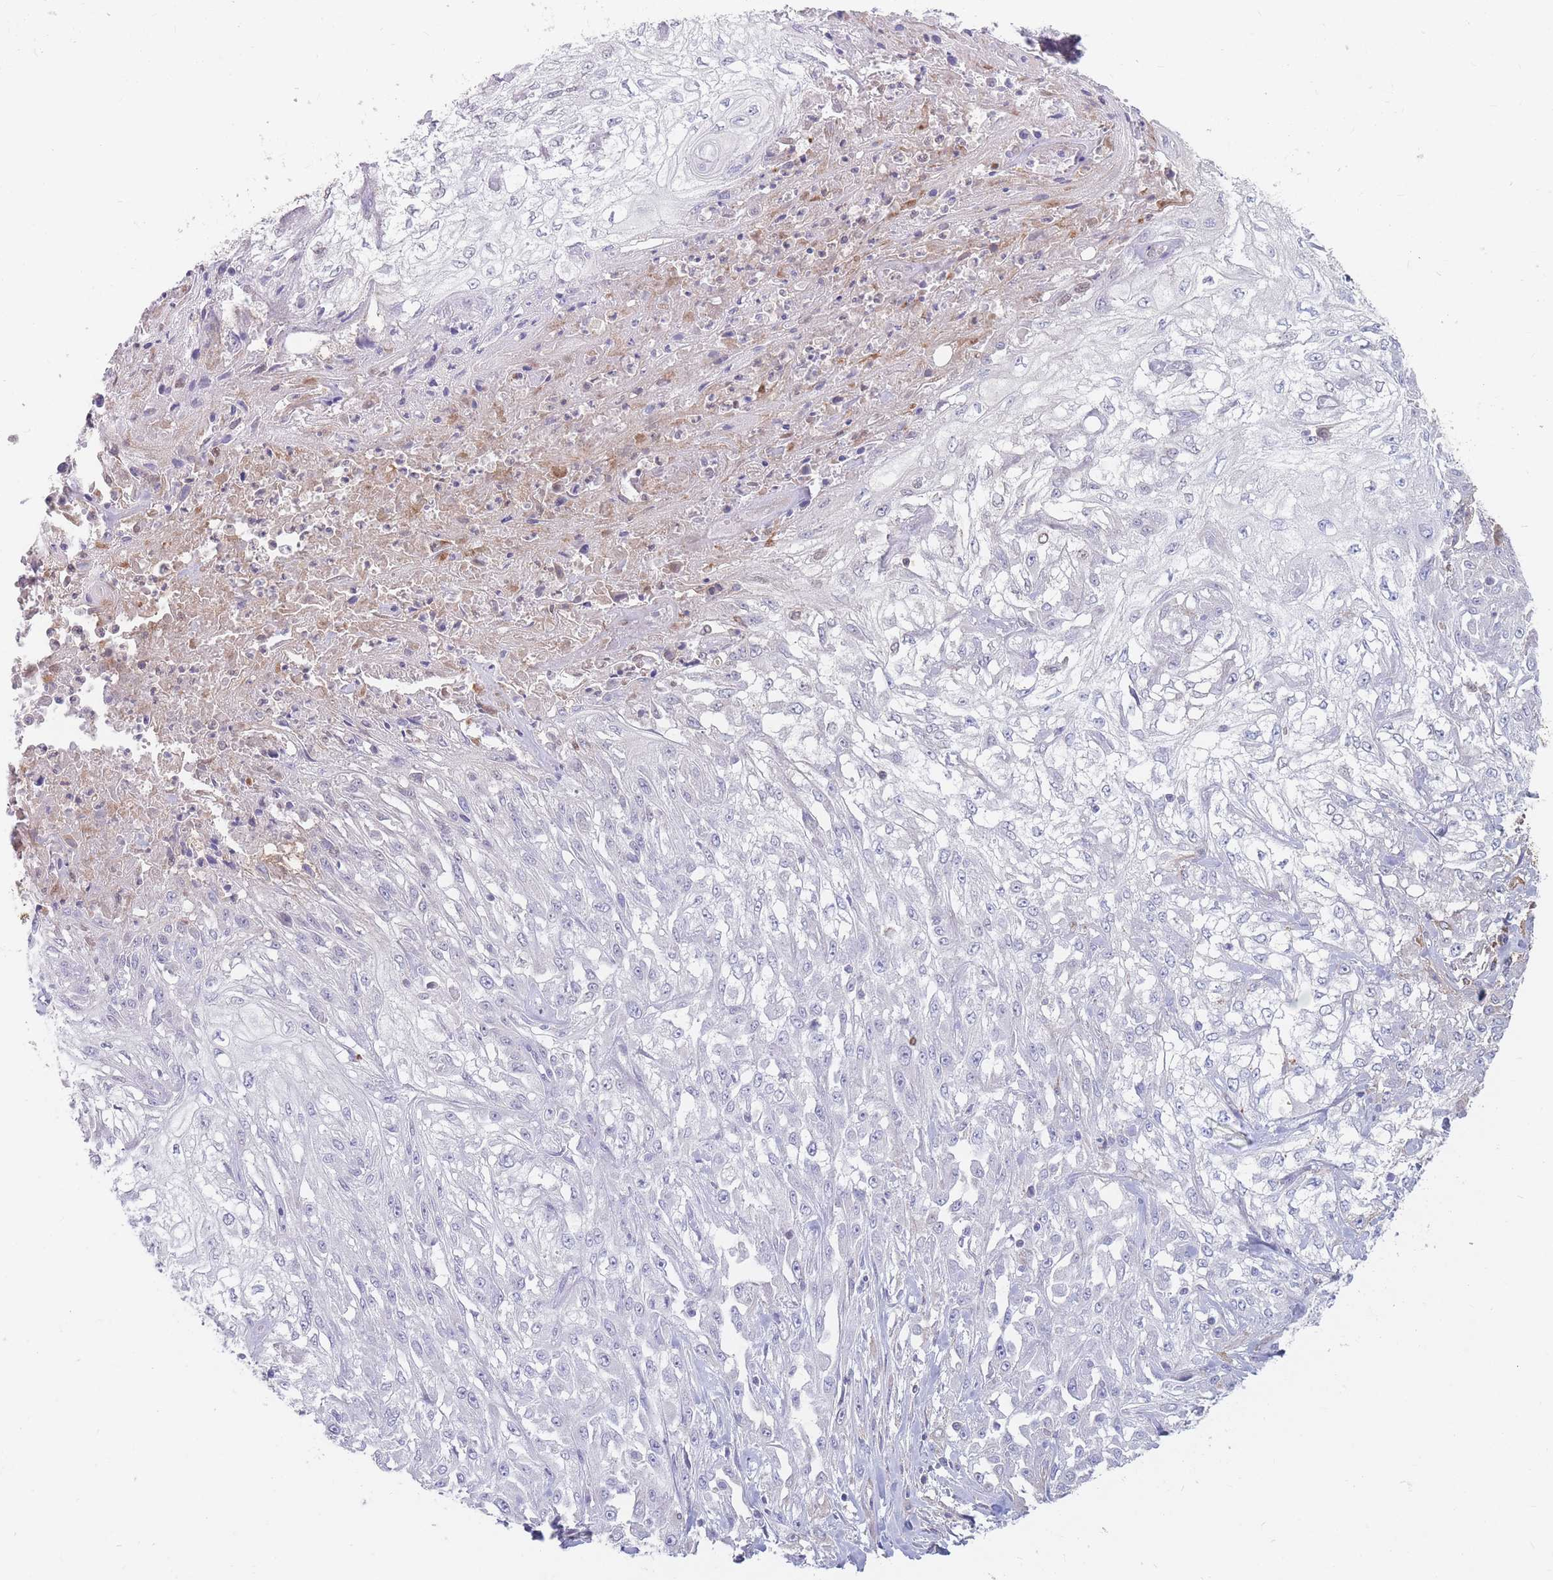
{"staining": {"intensity": "negative", "quantity": "none", "location": "none"}, "tissue": "skin cancer", "cell_type": "Tumor cells", "image_type": "cancer", "snomed": [{"axis": "morphology", "description": "Squamous cell carcinoma, NOS"}, {"axis": "morphology", "description": "Squamous cell carcinoma, metastatic, NOS"}, {"axis": "topography", "description": "Skin"}, {"axis": "topography", "description": "Lymph node"}], "caption": "Photomicrograph shows no significant protein expression in tumor cells of skin cancer.", "gene": "PRG4", "patient": {"sex": "male", "age": 75}}